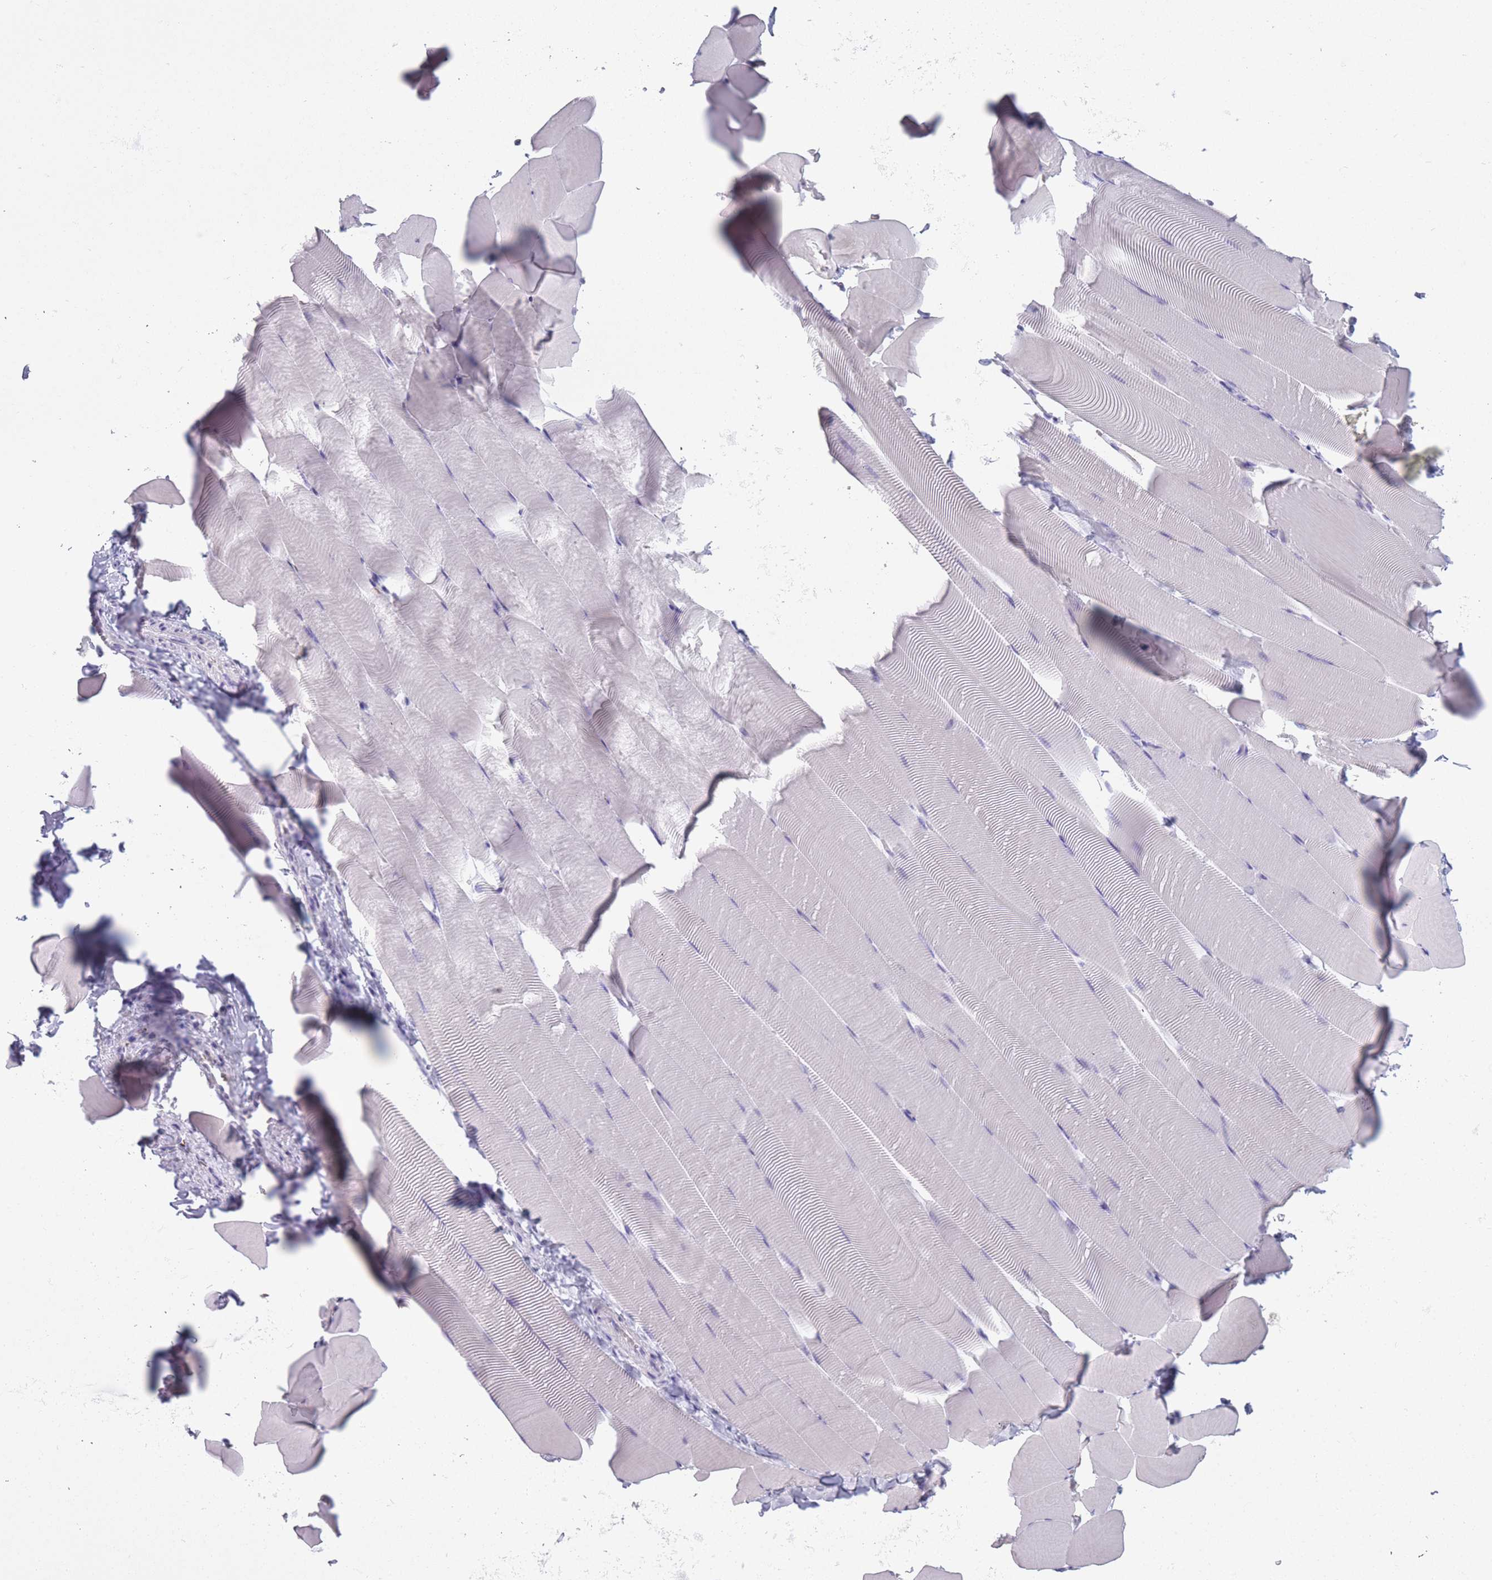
{"staining": {"intensity": "negative", "quantity": "none", "location": "none"}, "tissue": "skeletal muscle", "cell_type": "Myocytes", "image_type": "normal", "snomed": [{"axis": "morphology", "description": "Normal tissue, NOS"}, {"axis": "topography", "description": "Skeletal muscle"}], "caption": "Myocytes are negative for protein expression in unremarkable human skeletal muscle. Nuclei are stained in blue.", "gene": "OR7C1", "patient": {"sex": "male", "age": 25}}